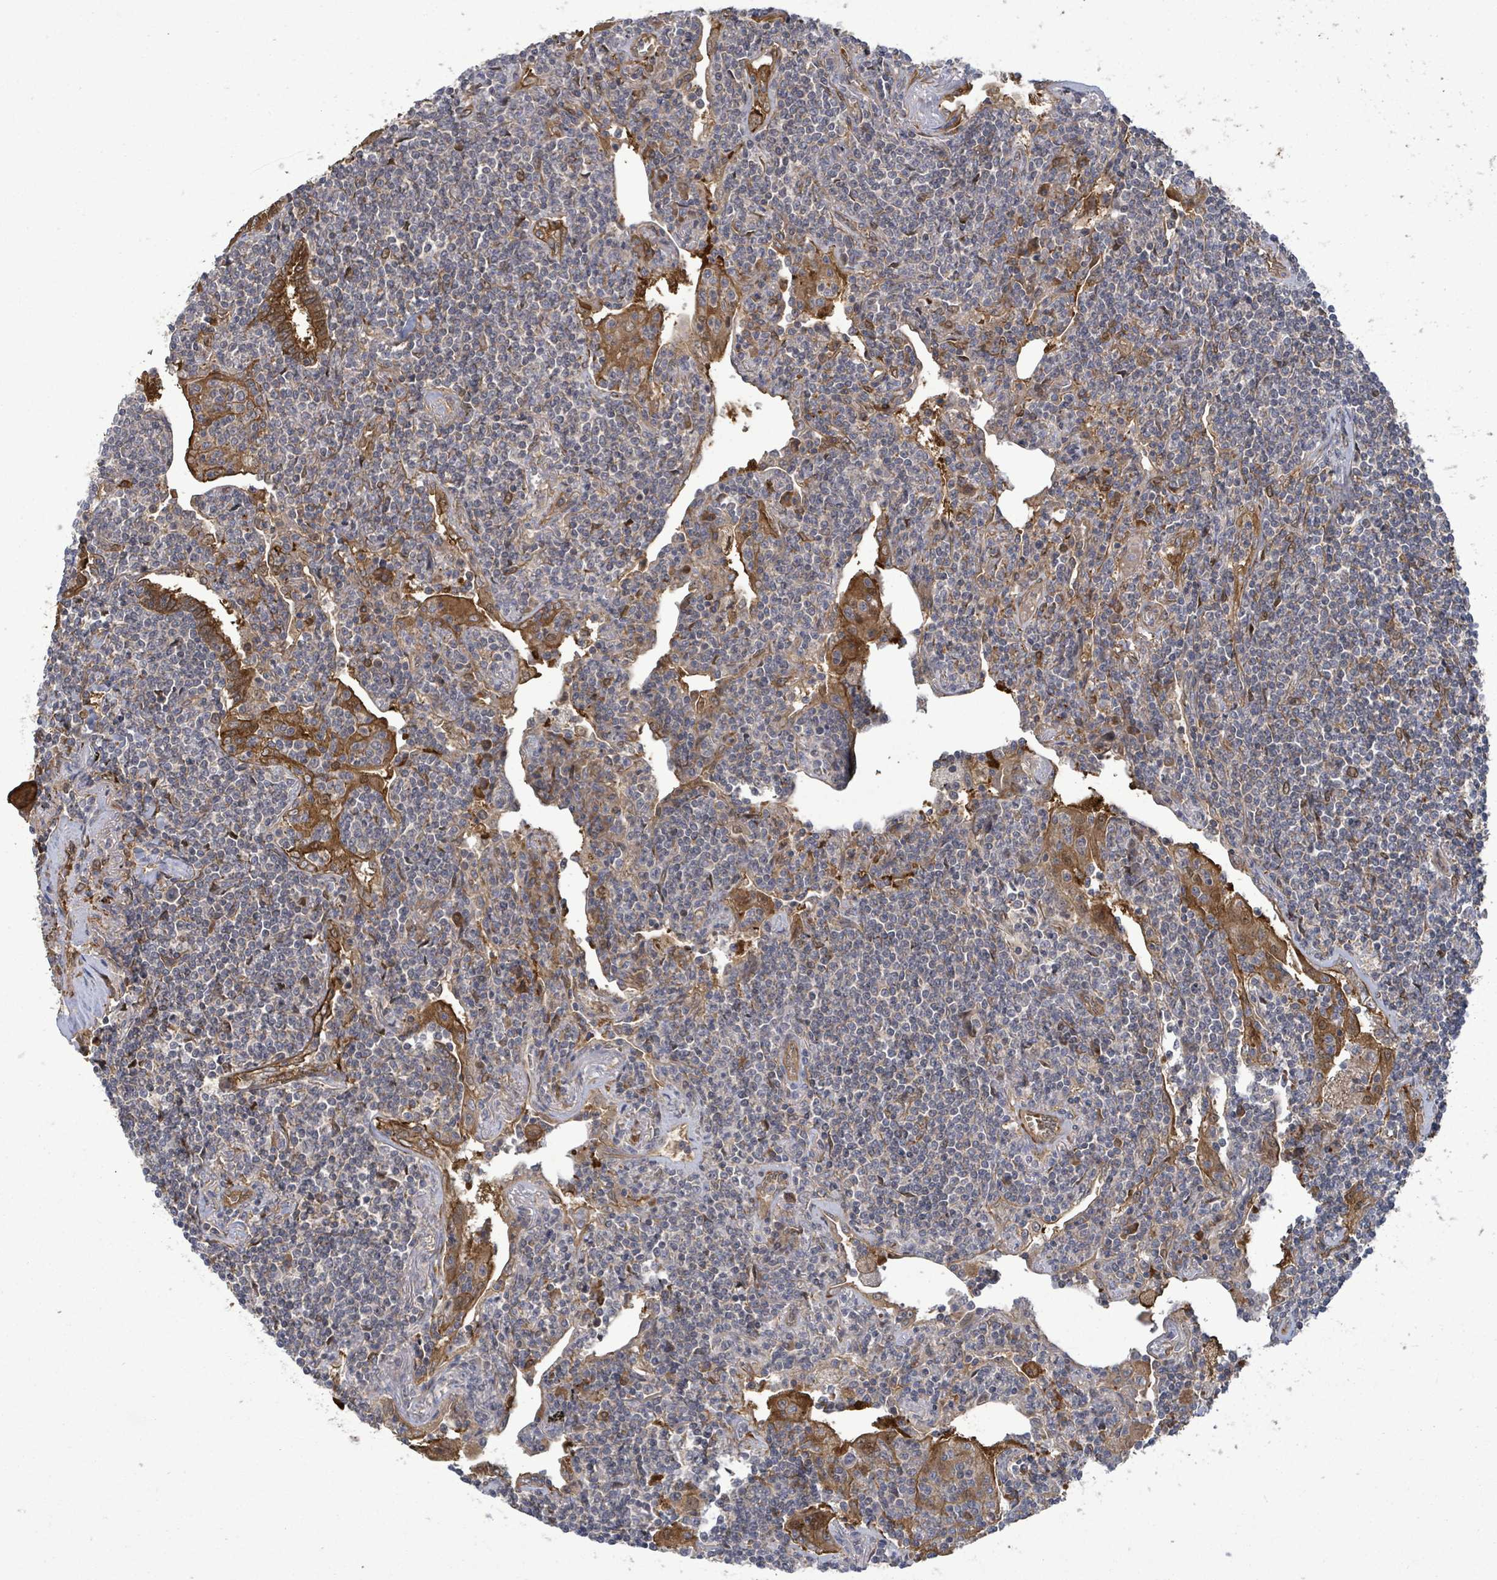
{"staining": {"intensity": "negative", "quantity": "none", "location": "none"}, "tissue": "lymphoma", "cell_type": "Tumor cells", "image_type": "cancer", "snomed": [{"axis": "morphology", "description": "Malignant lymphoma, non-Hodgkin's type, Low grade"}, {"axis": "topography", "description": "Lung"}], "caption": "Immunohistochemical staining of malignant lymphoma, non-Hodgkin's type (low-grade) reveals no significant positivity in tumor cells.", "gene": "MAP3K6", "patient": {"sex": "female", "age": 71}}